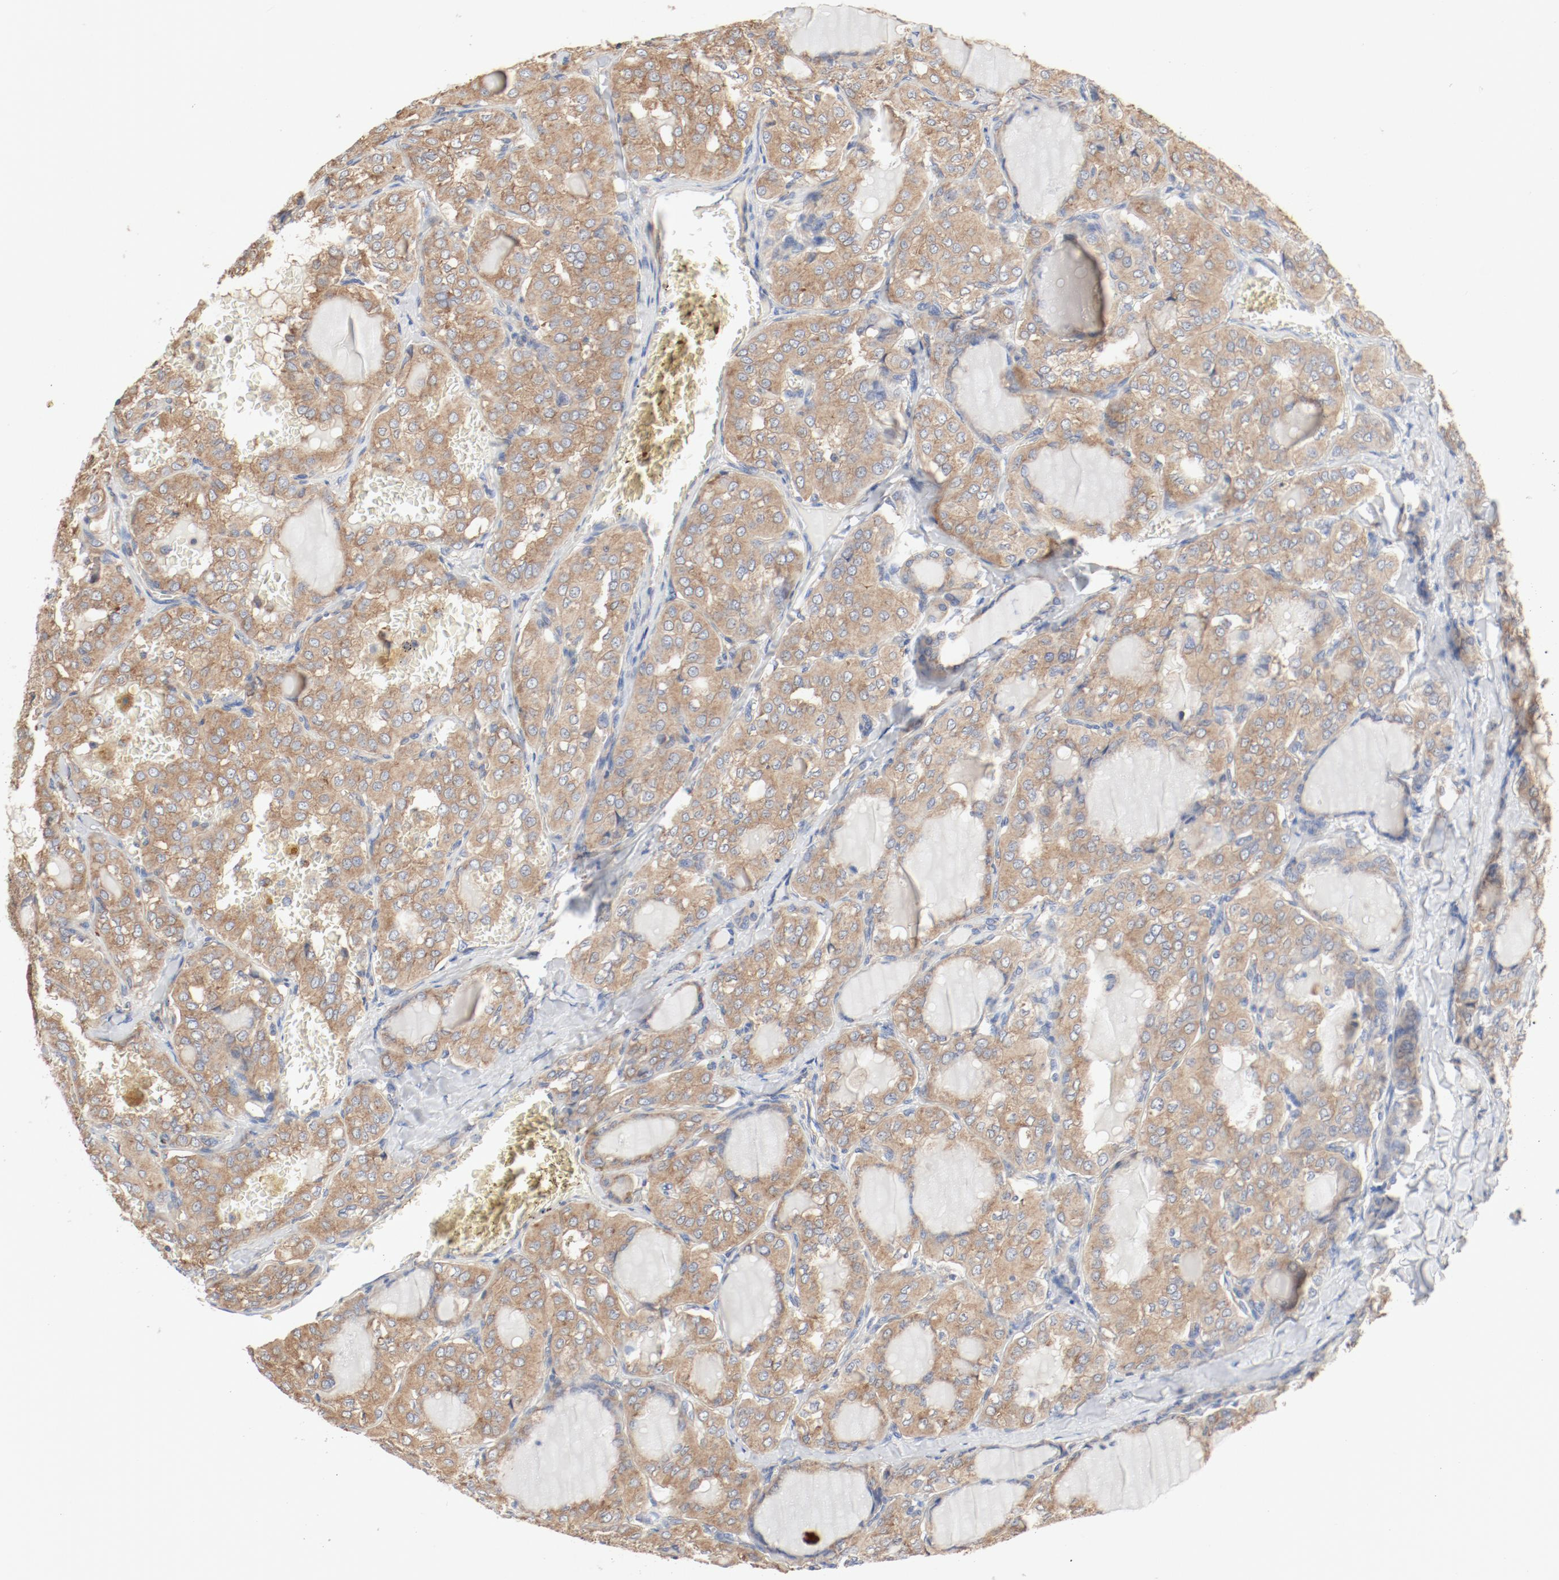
{"staining": {"intensity": "moderate", "quantity": ">75%", "location": "cytoplasmic/membranous"}, "tissue": "thyroid cancer", "cell_type": "Tumor cells", "image_type": "cancer", "snomed": [{"axis": "morphology", "description": "Papillary adenocarcinoma, NOS"}, {"axis": "topography", "description": "Thyroid gland"}], "caption": "Thyroid cancer (papillary adenocarcinoma) tissue reveals moderate cytoplasmic/membranous expression in about >75% of tumor cells, visualized by immunohistochemistry.", "gene": "RPS6", "patient": {"sex": "male", "age": 20}}